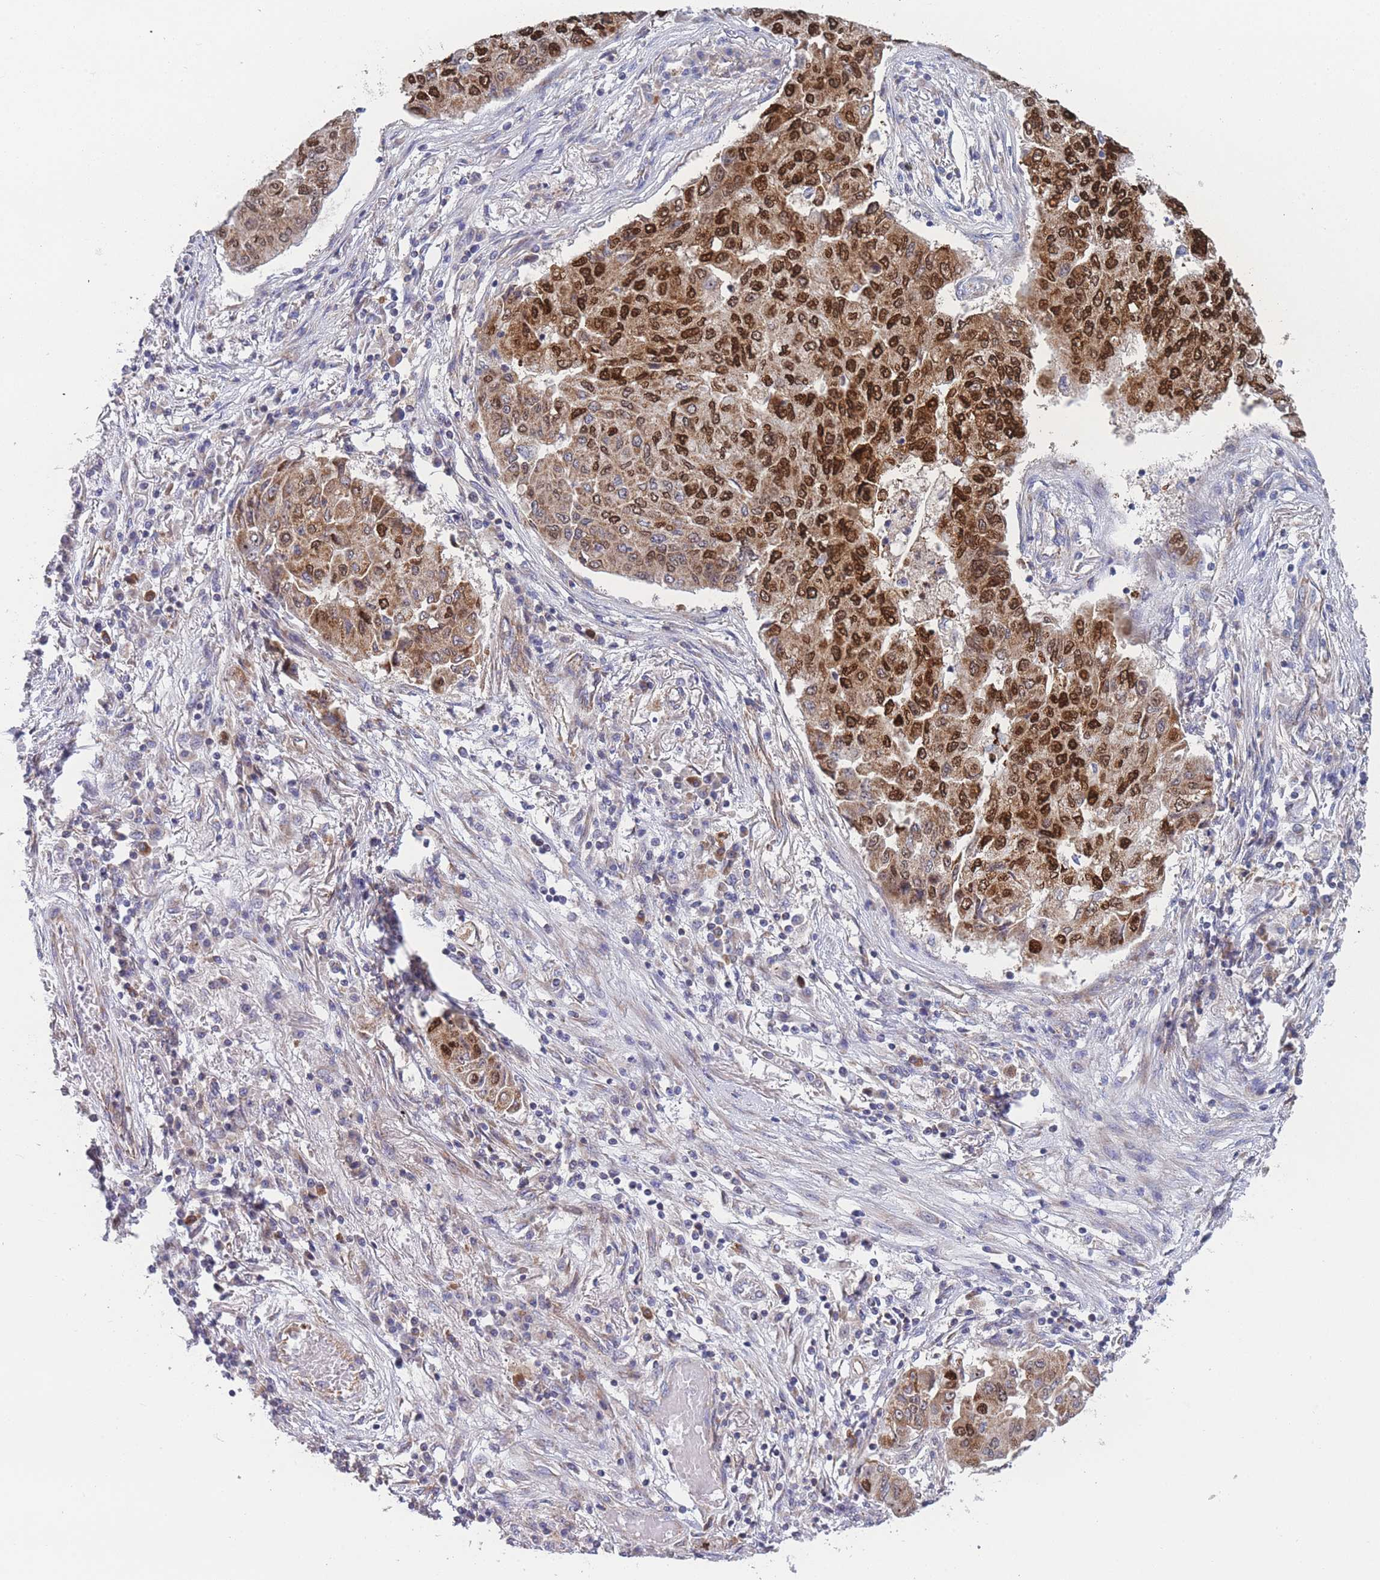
{"staining": {"intensity": "strong", "quantity": ">75%", "location": "cytoplasmic/membranous,nuclear"}, "tissue": "lung cancer", "cell_type": "Tumor cells", "image_type": "cancer", "snomed": [{"axis": "morphology", "description": "Squamous cell carcinoma, NOS"}, {"axis": "topography", "description": "Lung"}], "caption": "Lung cancer (squamous cell carcinoma) tissue exhibits strong cytoplasmic/membranous and nuclear staining in approximately >75% of tumor cells", "gene": "MTRES1", "patient": {"sex": "male", "age": 74}}